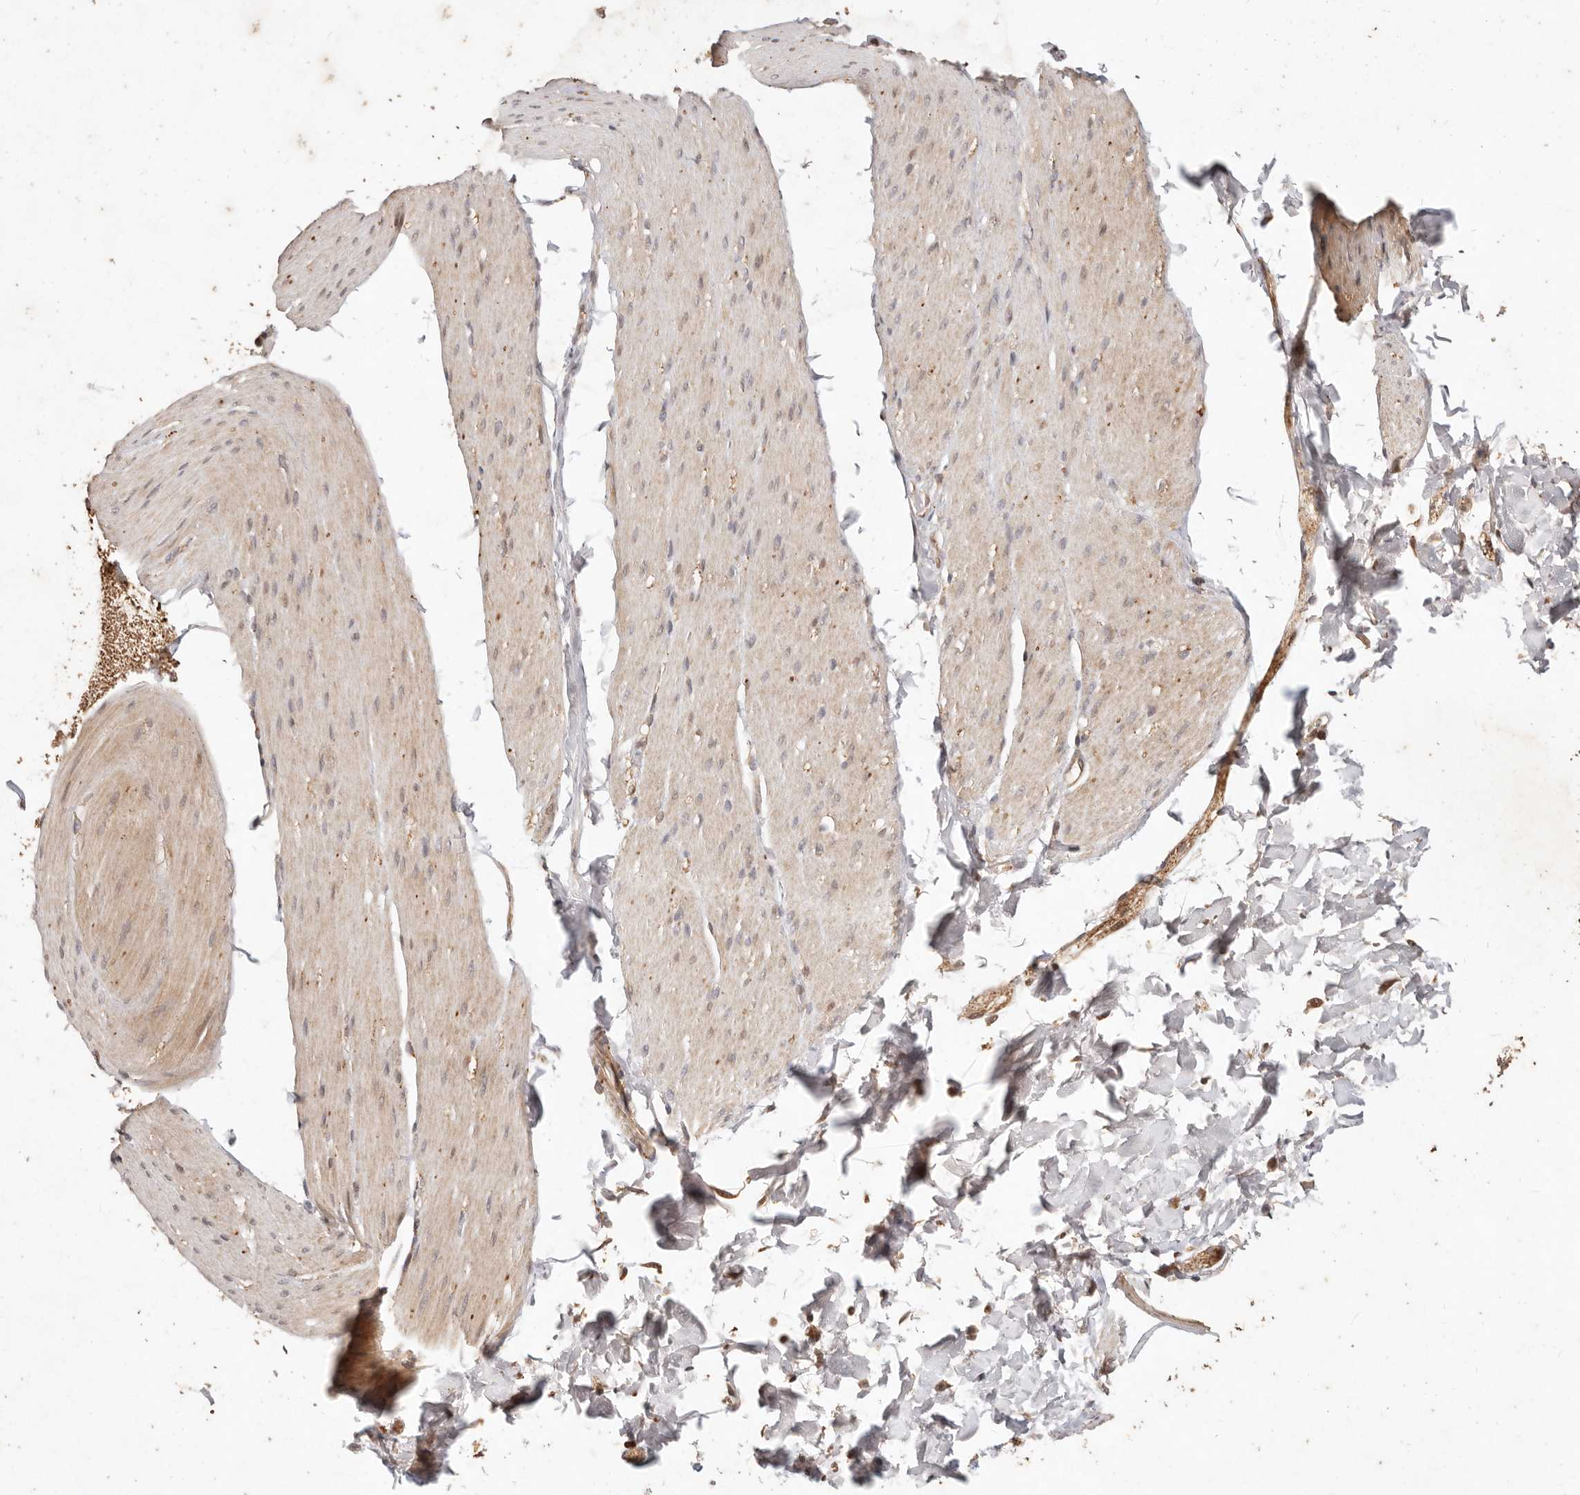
{"staining": {"intensity": "weak", "quantity": ">75%", "location": "cytoplasmic/membranous"}, "tissue": "smooth muscle", "cell_type": "Smooth muscle cells", "image_type": "normal", "snomed": [{"axis": "morphology", "description": "Normal tissue, NOS"}, {"axis": "topography", "description": "Smooth muscle"}, {"axis": "topography", "description": "Small intestine"}], "caption": "Immunohistochemistry (IHC) histopathology image of benign smooth muscle: smooth muscle stained using IHC shows low levels of weak protein expression localized specifically in the cytoplasmic/membranous of smooth muscle cells, appearing as a cytoplasmic/membranous brown color.", "gene": "KIF9", "patient": {"sex": "female", "age": 84}}